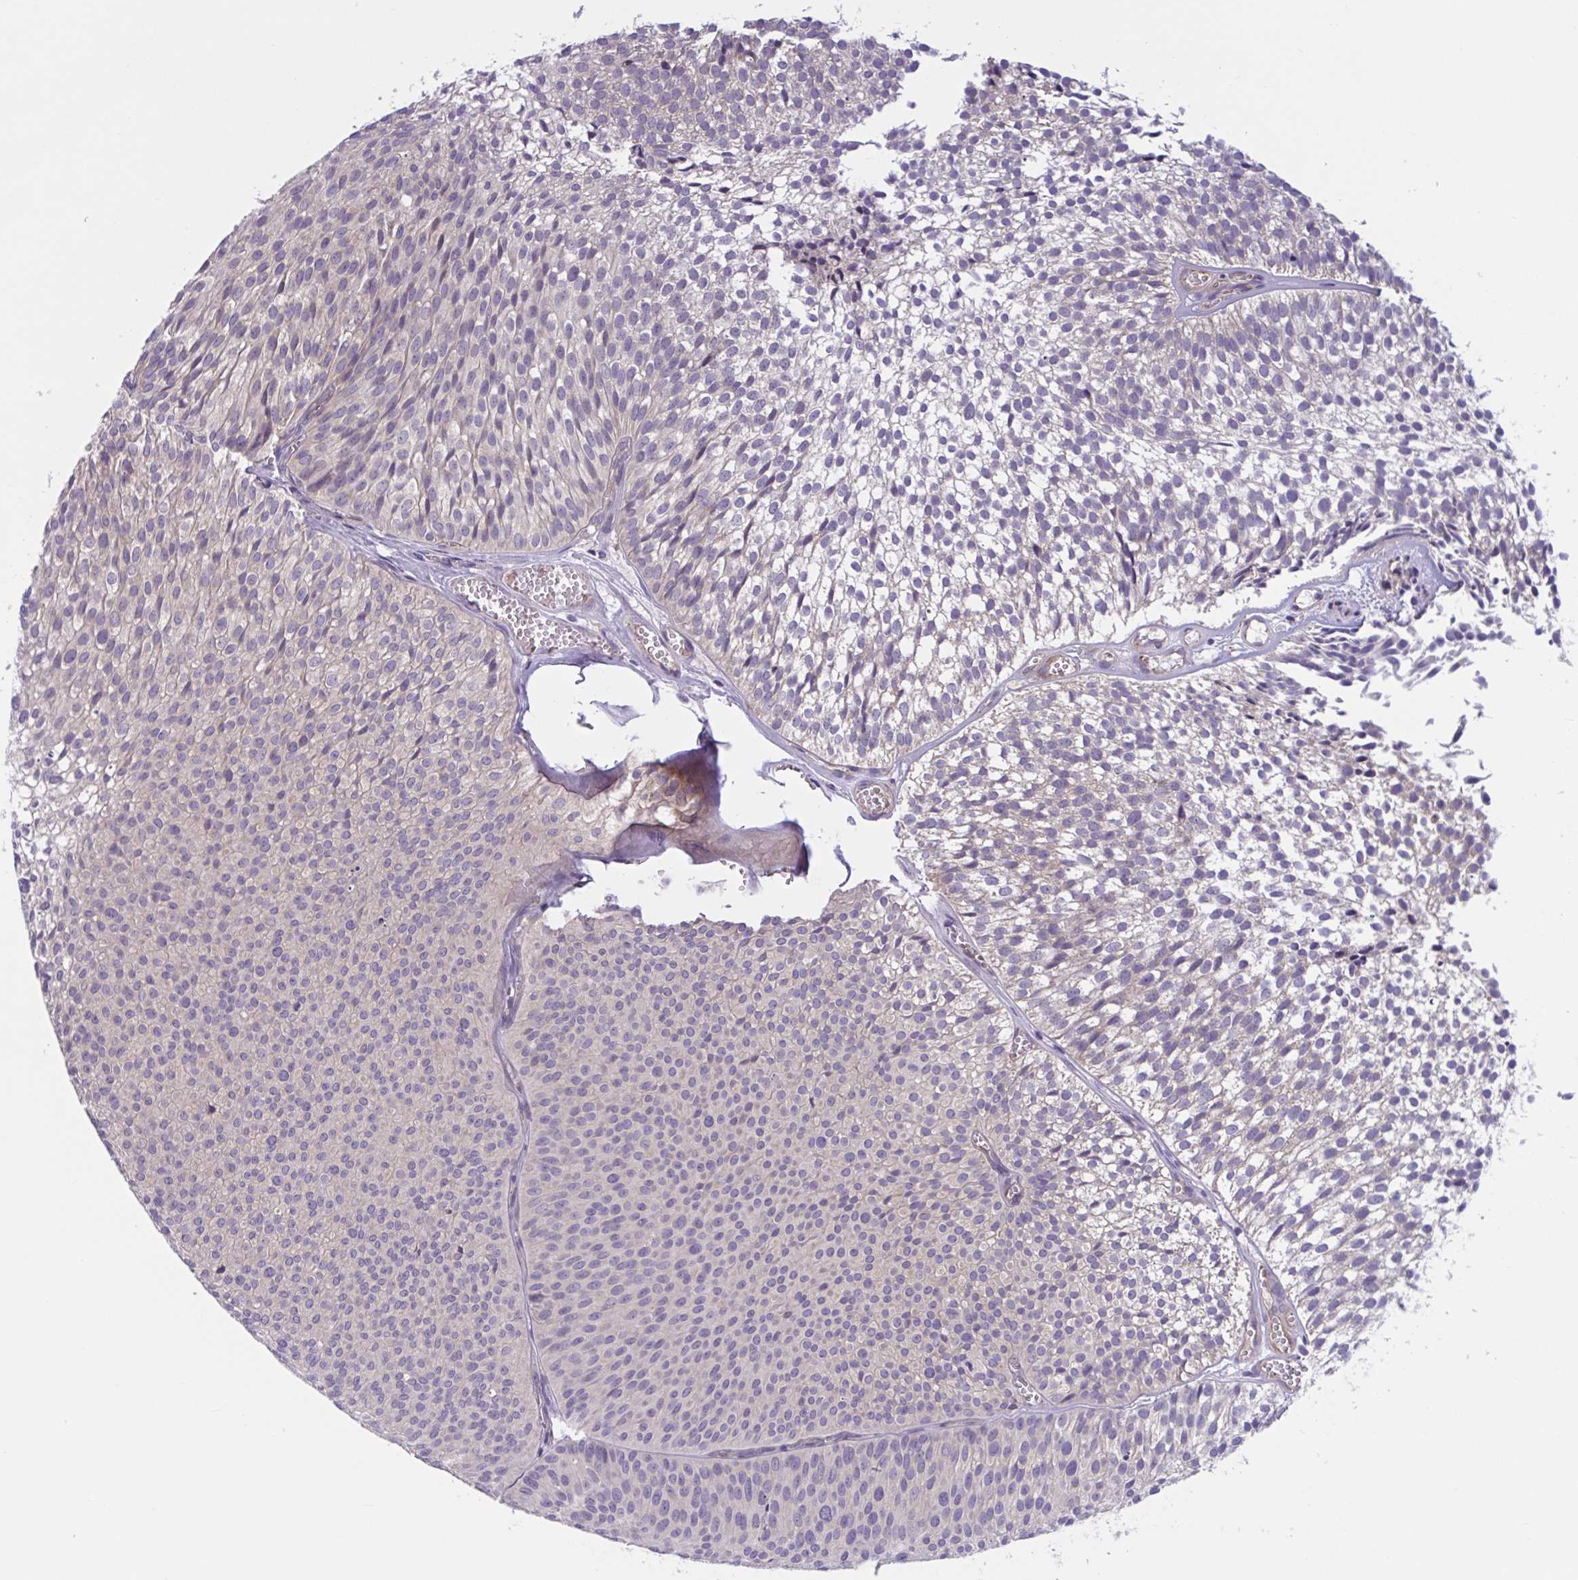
{"staining": {"intensity": "negative", "quantity": "none", "location": "none"}, "tissue": "urothelial cancer", "cell_type": "Tumor cells", "image_type": "cancer", "snomed": [{"axis": "morphology", "description": "Urothelial carcinoma, Low grade"}, {"axis": "topography", "description": "Urinary bladder"}], "caption": "Immunohistochemistry photomicrograph of neoplastic tissue: human low-grade urothelial carcinoma stained with DAB shows no significant protein positivity in tumor cells.", "gene": "WNT9B", "patient": {"sex": "male", "age": 91}}